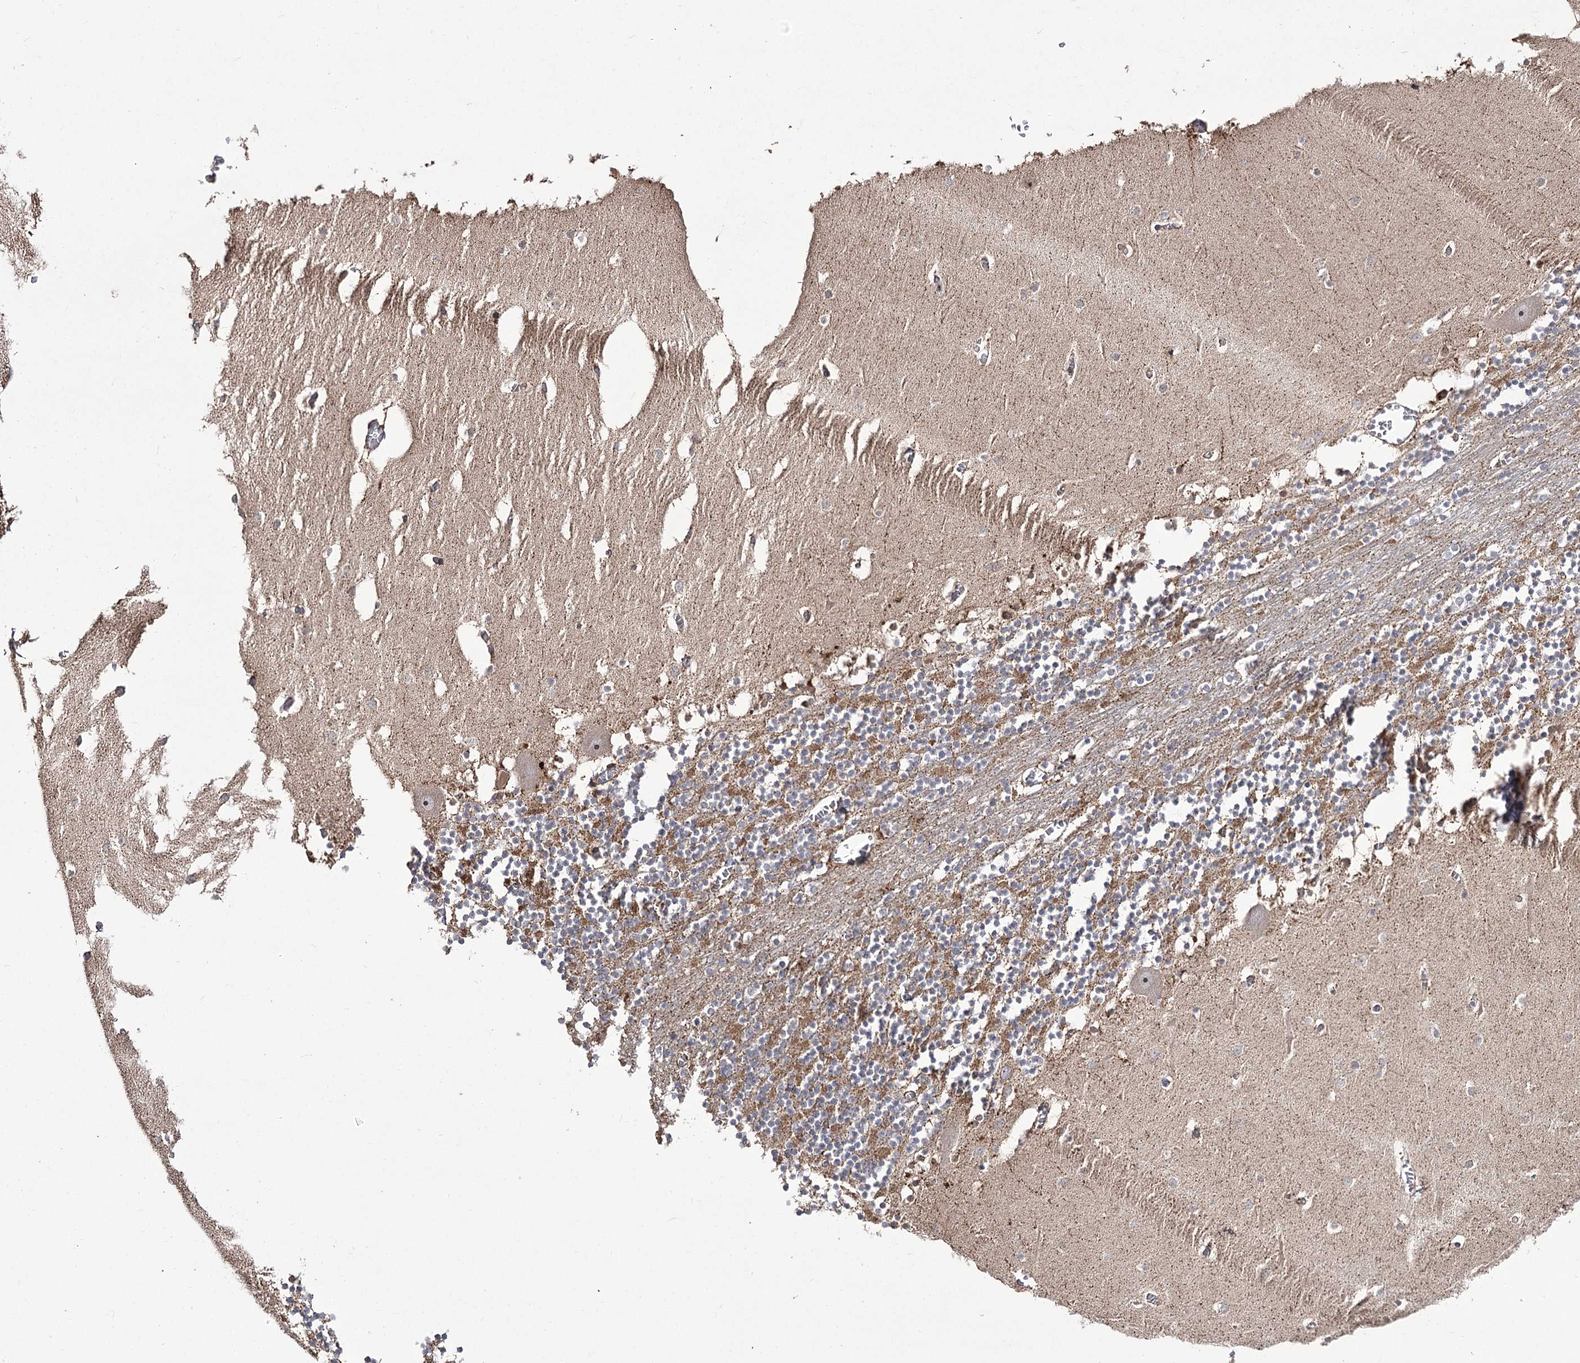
{"staining": {"intensity": "moderate", "quantity": ">75%", "location": "cytoplasmic/membranous"}, "tissue": "cerebellum", "cell_type": "Cells in granular layer", "image_type": "normal", "snomed": [{"axis": "morphology", "description": "Normal tissue, NOS"}, {"axis": "topography", "description": "Cerebellum"}], "caption": "Immunohistochemistry (IHC) image of benign cerebellum: cerebellum stained using immunohistochemistry (IHC) shows medium levels of moderate protein expression localized specifically in the cytoplasmic/membranous of cells in granular layer, appearing as a cytoplasmic/membranous brown color.", "gene": "NADK2", "patient": {"sex": "female", "age": 28}}